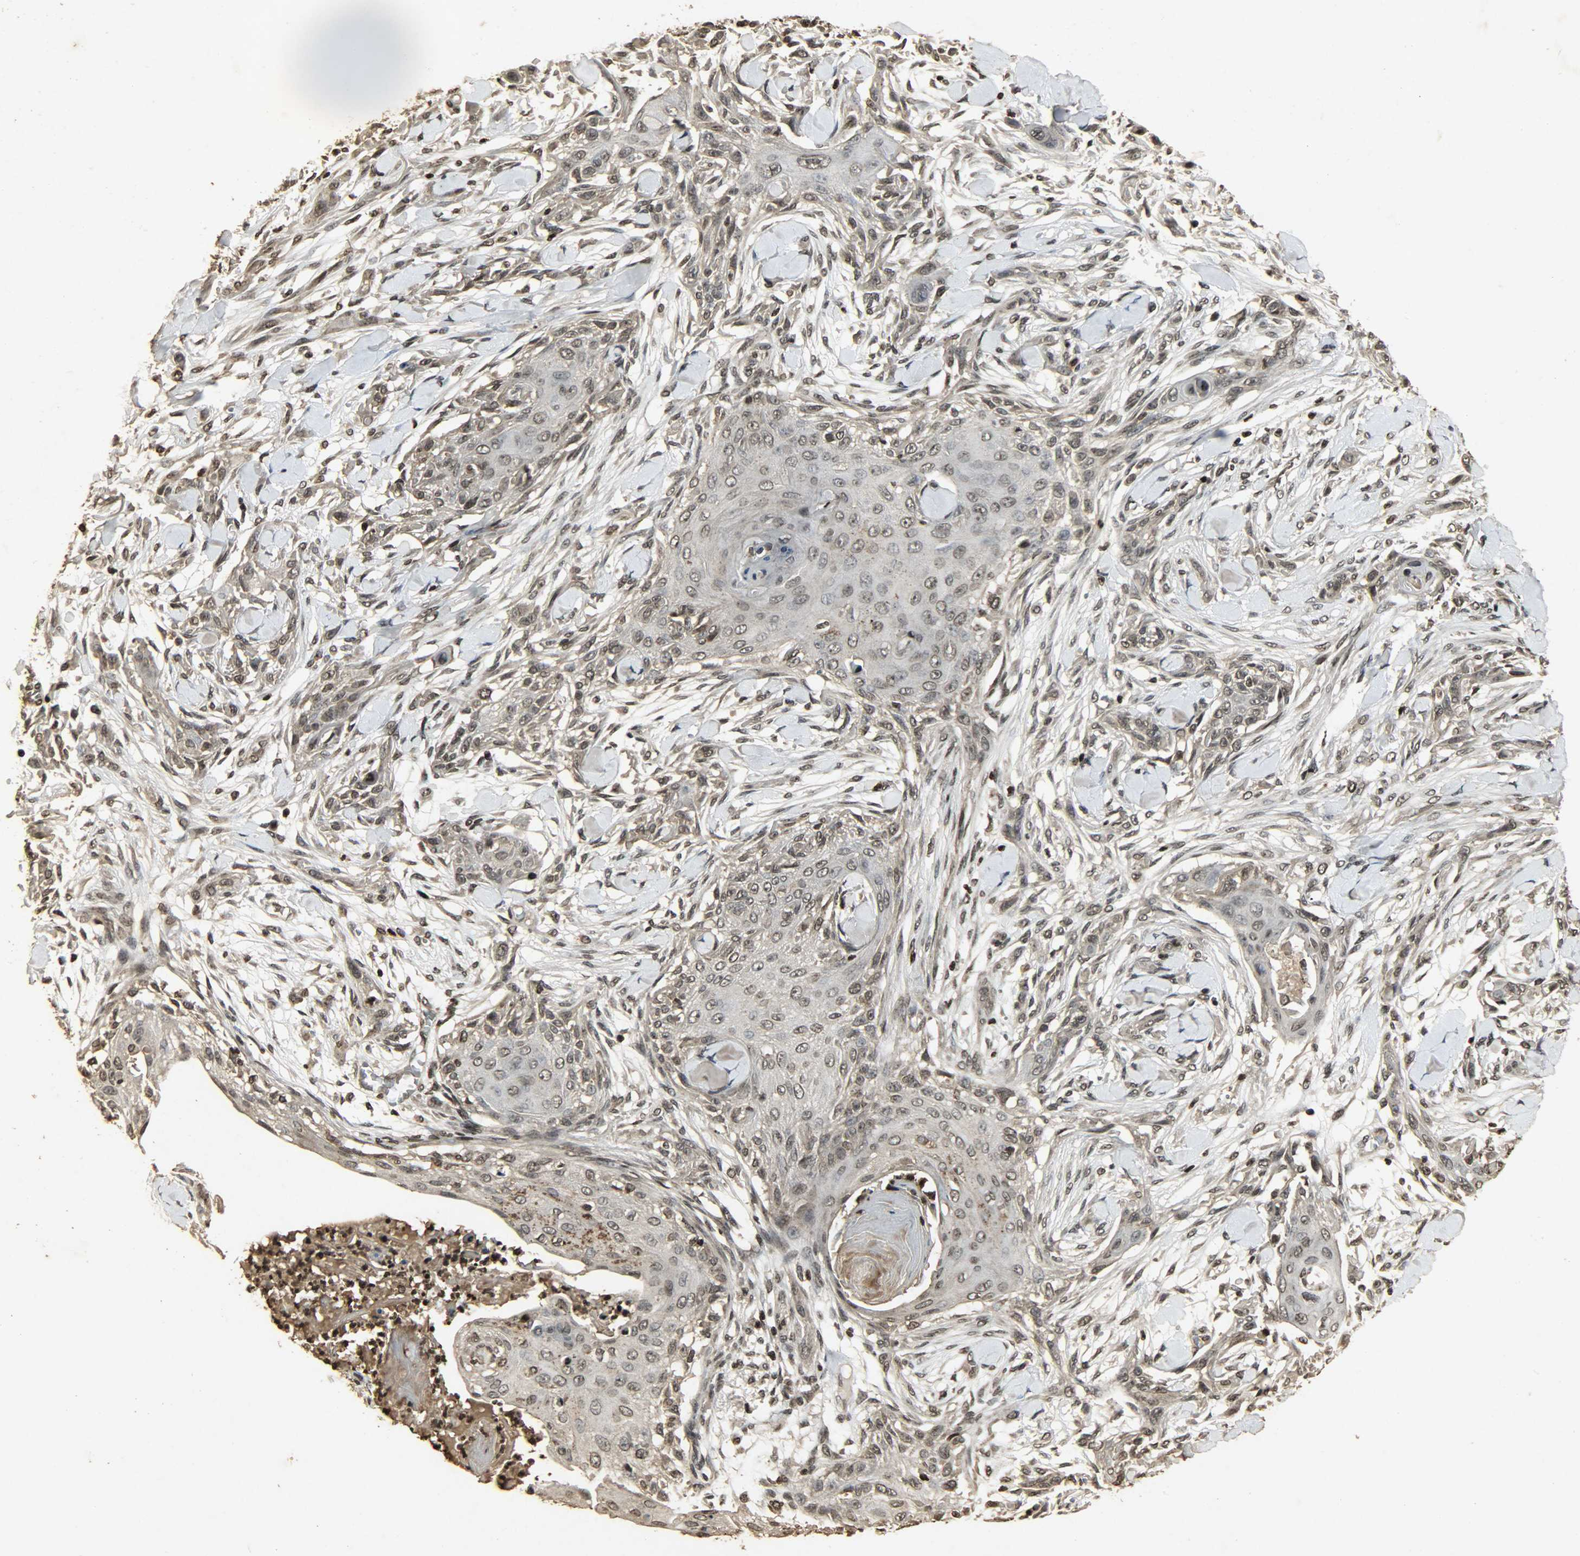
{"staining": {"intensity": "weak", "quantity": ">75%", "location": "cytoplasmic/membranous,nuclear"}, "tissue": "skin cancer", "cell_type": "Tumor cells", "image_type": "cancer", "snomed": [{"axis": "morphology", "description": "Squamous cell carcinoma, NOS"}, {"axis": "topography", "description": "Skin"}], "caption": "High-power microscopy captured an immunohistochemistry (IHC) histopathology image of skin squamous cell carcinoma, revealing weak cytoplasmic/membranous and nuclear staining in approximately >75% of tumor cells.", "gene": "PPP3R1", "patient": {"sex": "female", "age": 59}}